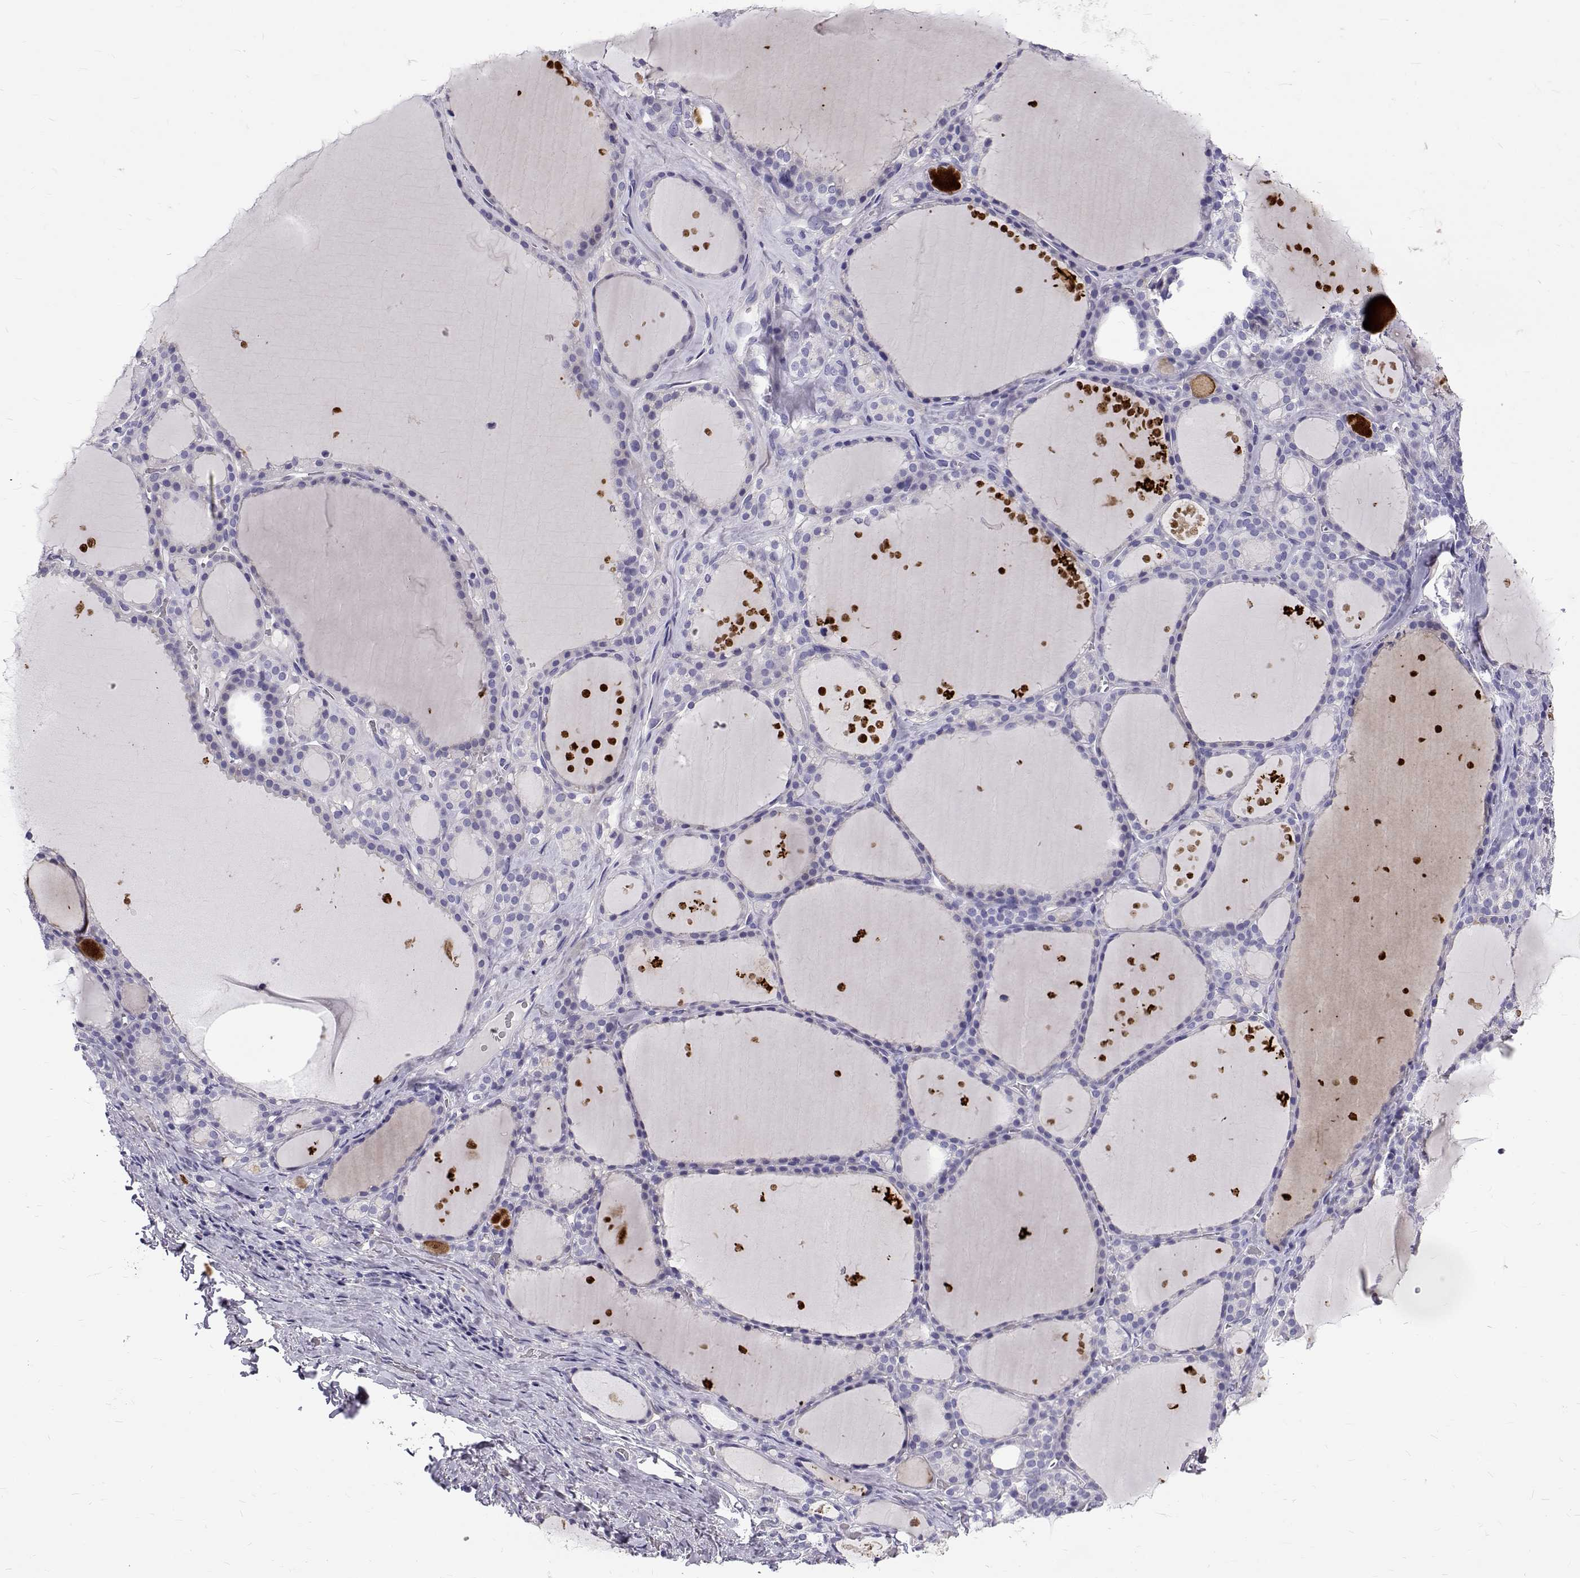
{"staining": {"intensity": "negative", "quantity": "none", "location": "none"}, "tissue": "thyroid gland", "cell_type": "Glandular cells", "image_type": "normal", "snomed": [{"axis": "morphology", "description": "Normal tissue, NOS"}, {"axis": "topography", "description": "Thyroid gland"}], "caption": "High power microscopy image of an IHC photomicrograph of benign thyroid gland, revealing no significant staining in glandular cells.", "gene": "IGSF1", "patient": {"sex": "male", "age": 68}}